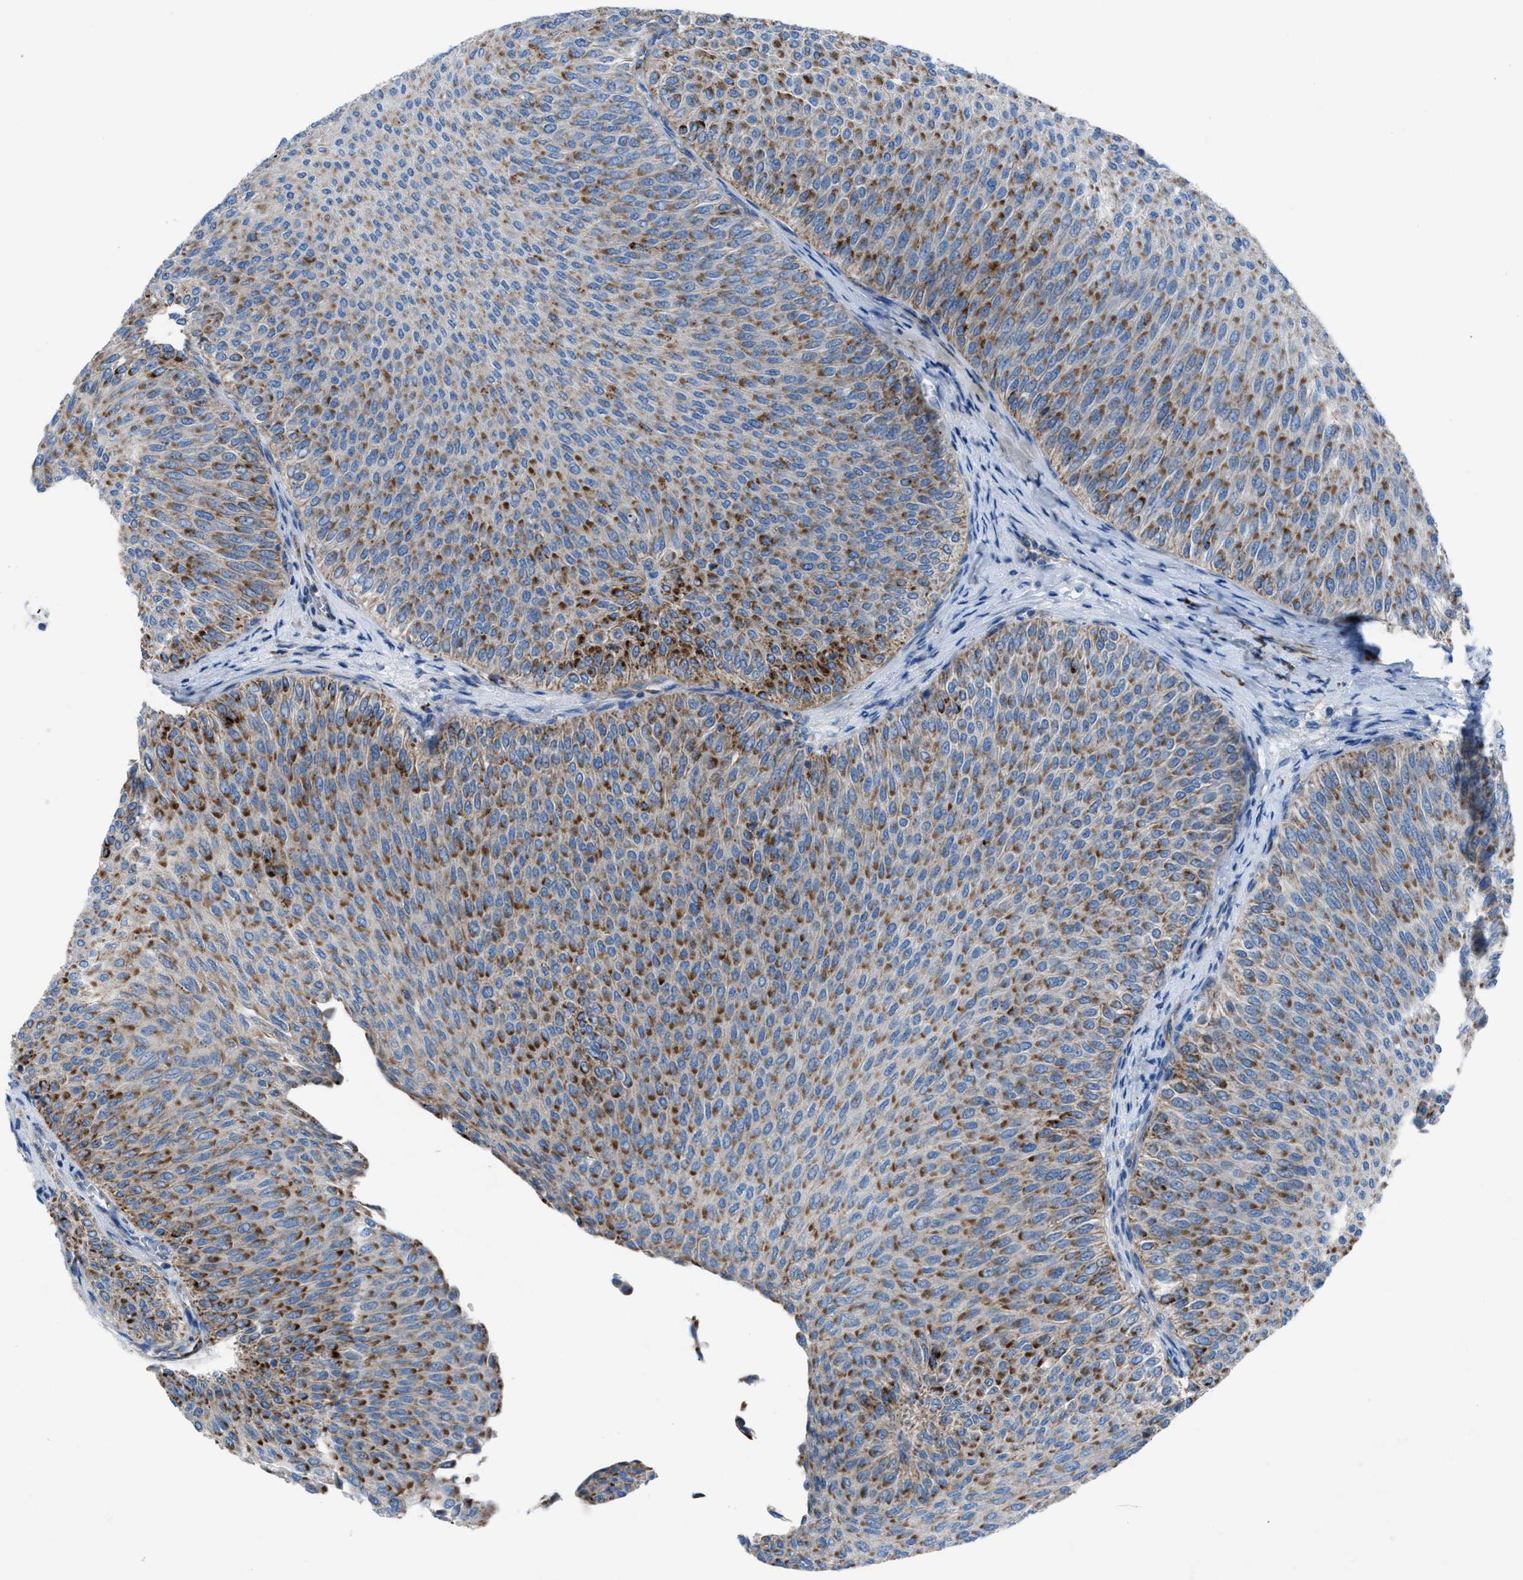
{"staining": {"intensity": "moderate", "quantity": ">75%", "location": "cytoplasmic/membranous"}, "tissue": "urothelial cancer", "cell_type": "Tumor cells", "image_type": "cancer", "snomed": [{"axis": "morphology", "description": "Urothelial carcinoma, Low grade"}, {"axis": "topography", "description": "Urinary bladder"}], "caption": "This is a micrograph of IHC staining of urothelial carcinoma (low-grade), which shows moderate expression in the cytoplasmic/membranous of tumor cells.", "gene": "CD1B", "patient": {"sex": "male", "age": 78}}